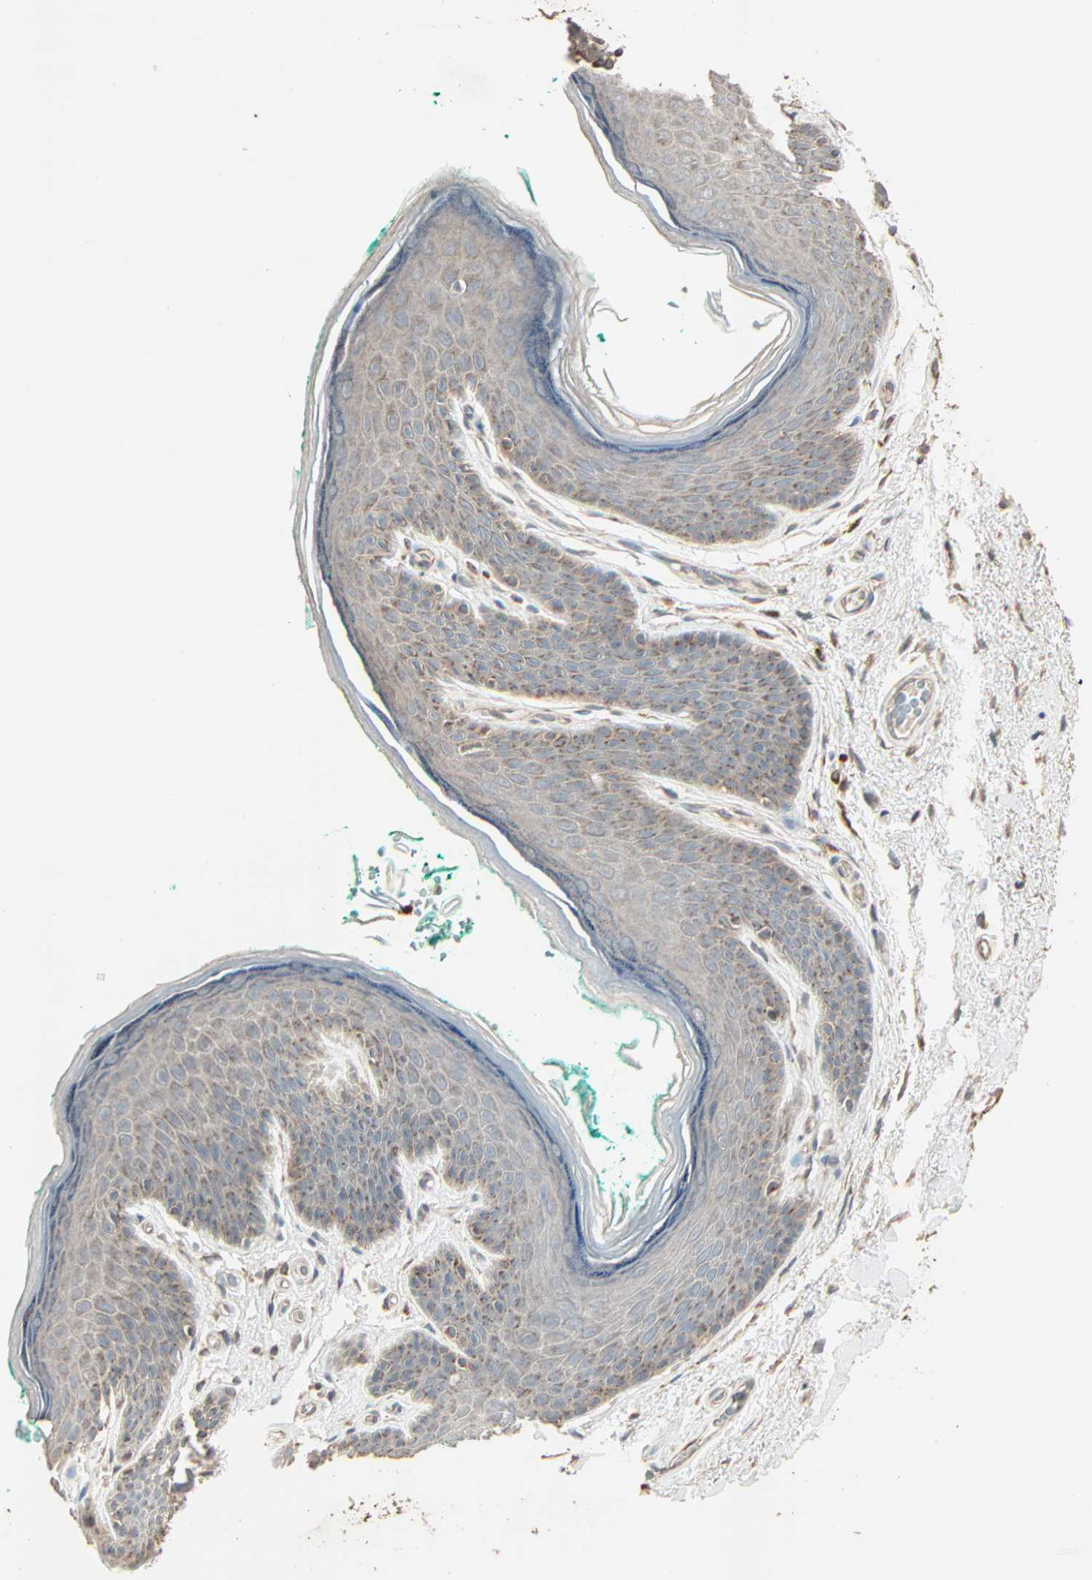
{"staining": {"intensity": "moderate", "quantity": "<25%", "location": "cytoplasmic/membranous"}, "tissue": "skin", "cell_type": "Epidermal cells", "image_type": "normal", "snomed": [{"axis": "morphology", "description": "Normal tissue, NOS"}, {"axis": "topography", "description": "Anal"}], "caption": "Normal skin displays moderate cytoplasmic/membranous expression in about <25% of epidermal cells Nuclei are stained in blue..", "gene": "GALNT3", "patient": {"sex": "male", "age": 74}}